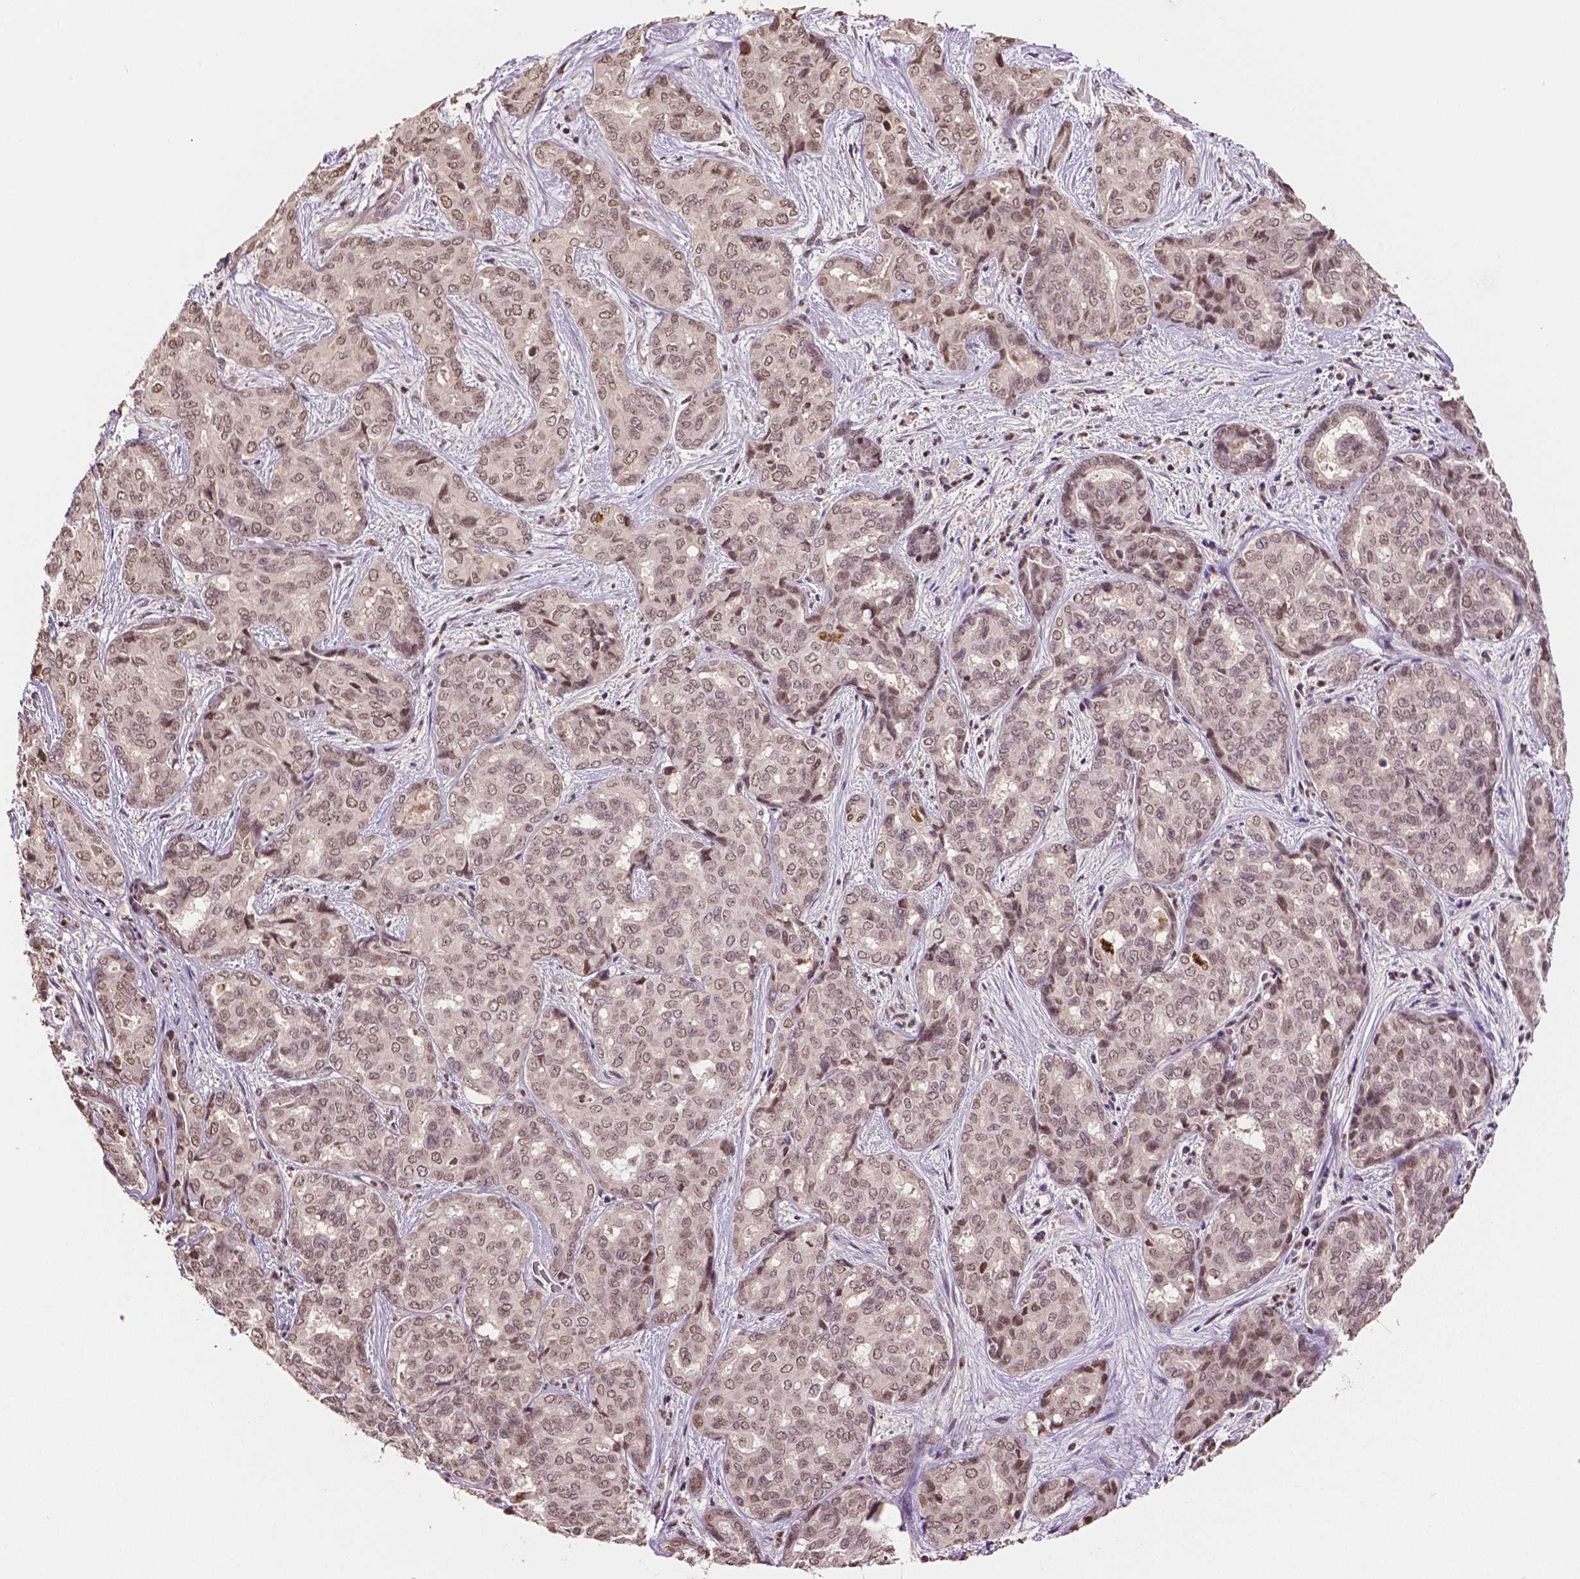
{"staining": {"intensity": "moderate", "quantity": ">75%", "location": "nuclear"}, "tissue": "liver cancer", "cell_type": "Tumor cells", "image_type": "cancer", "snomed": [{"axis": "morphology", "description": "Cholangiocarcinoma"}, {"axis": "topography", "description": "Liver"}], "caption": "Liver cancer (cholangiocarcinoma) stained with a protein marker reveals moderate staining in tumor cells.", "gene": "DEK", "patient": {"sex": "female", "age": 64}}